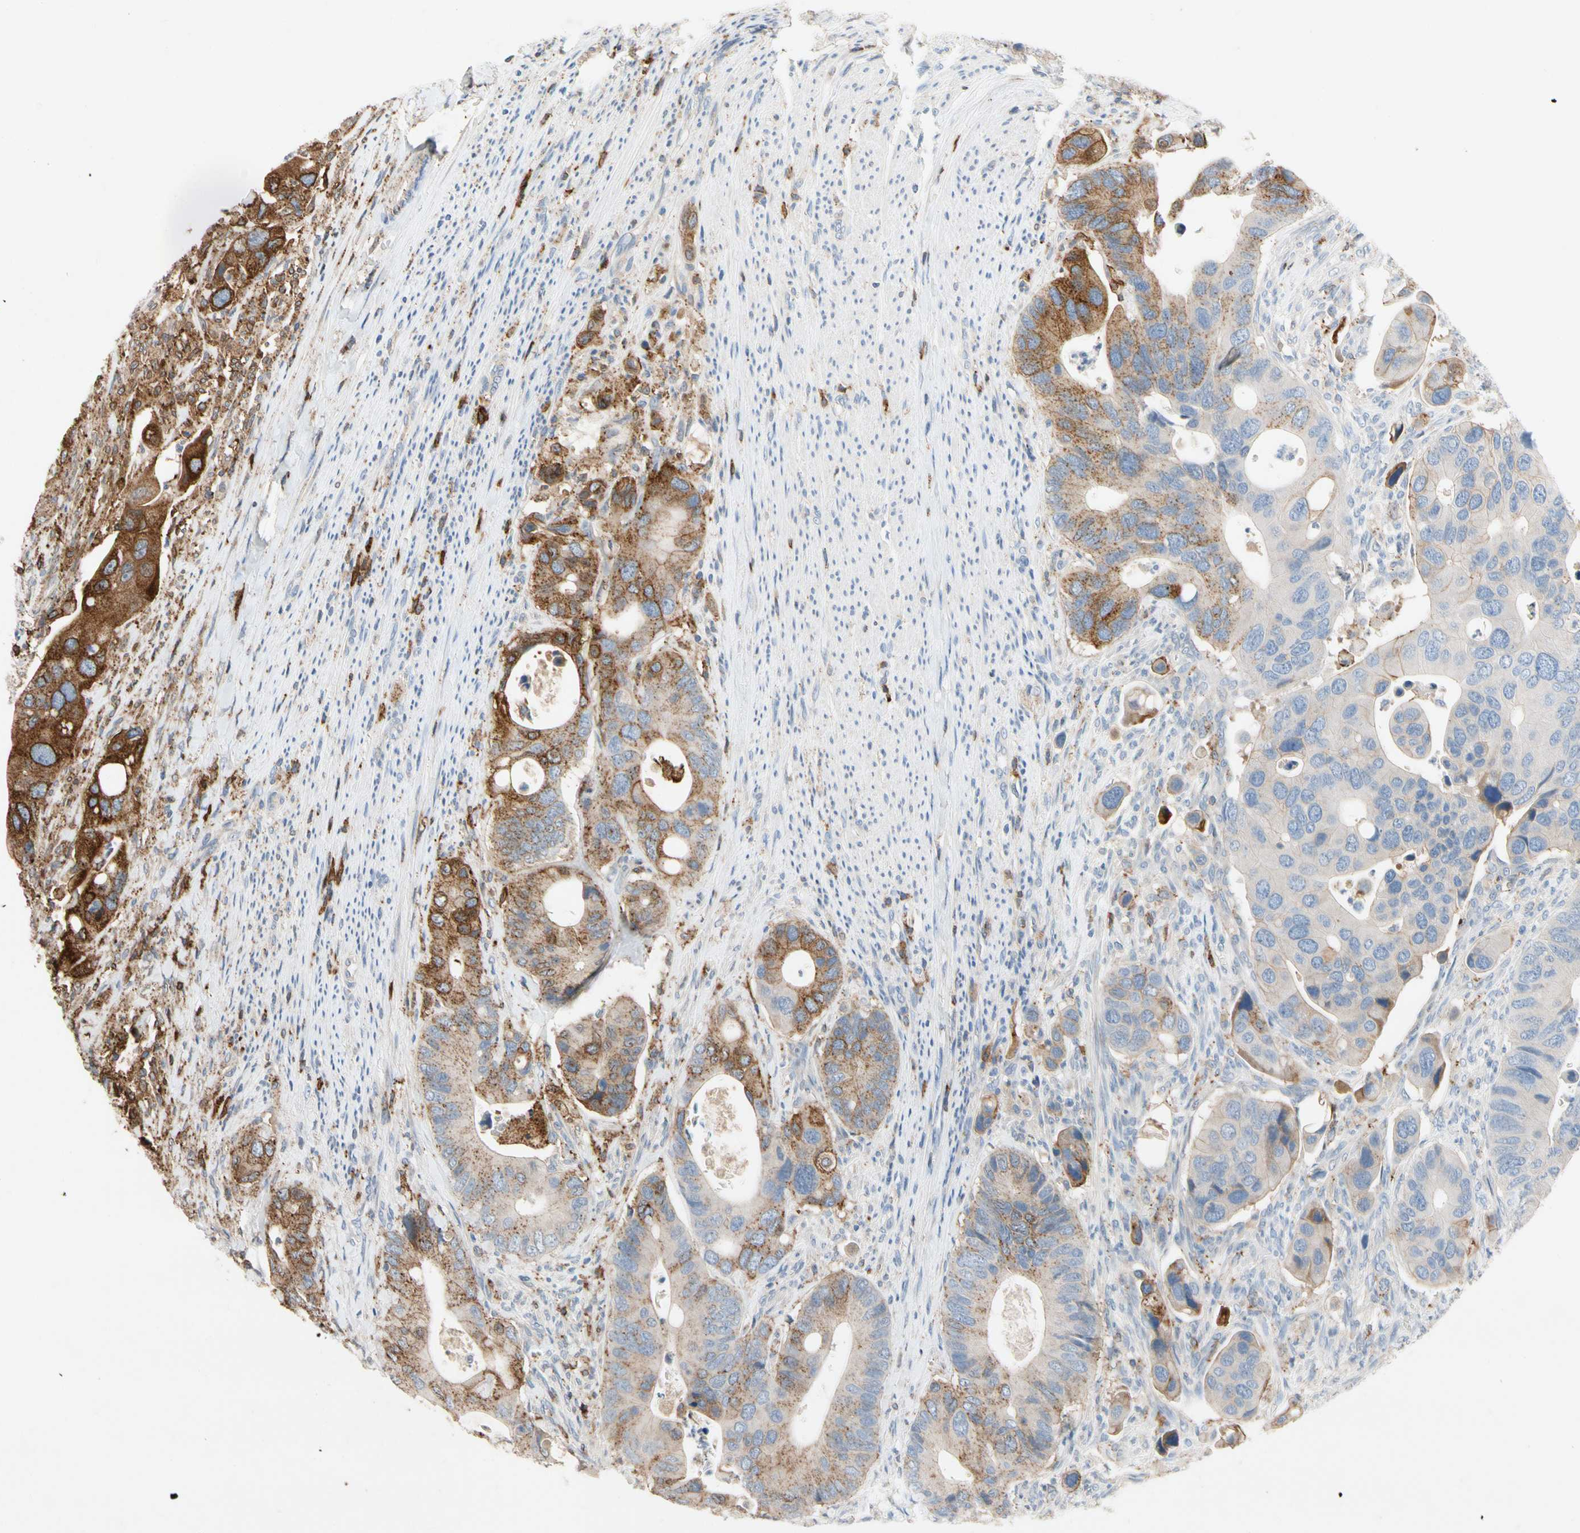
{"staining": {"intensity": "strong", "quantity": "25%-75%", "location": "cytoplasmic/membranous"}, "tissue": "colorectal cancer", "cell_type": "Tumor cells", "image_type": "cancer", "snomed": [{"axis": "morphology", "description": "Adenocarcinoma, NOS"}, {"axis": "topography", "description": "Rectum"}], "caption": "Immunohistochemistry (IHC) staining of colorectal adenocarcinoma, which displays high levels of strong cytoplasmic/membranous expression in approximately 25%-75% of tumor cells indicating strong cytoplasmic/membranous protein staining. The staining was performed using DAB (3,3'-diaminobenzidine) (brown) for protein detection and nuclei were counterstained in hematoxylin (blue).", "gene": "NDFIP2", "patient": {"sex": "female", "age": 57}}